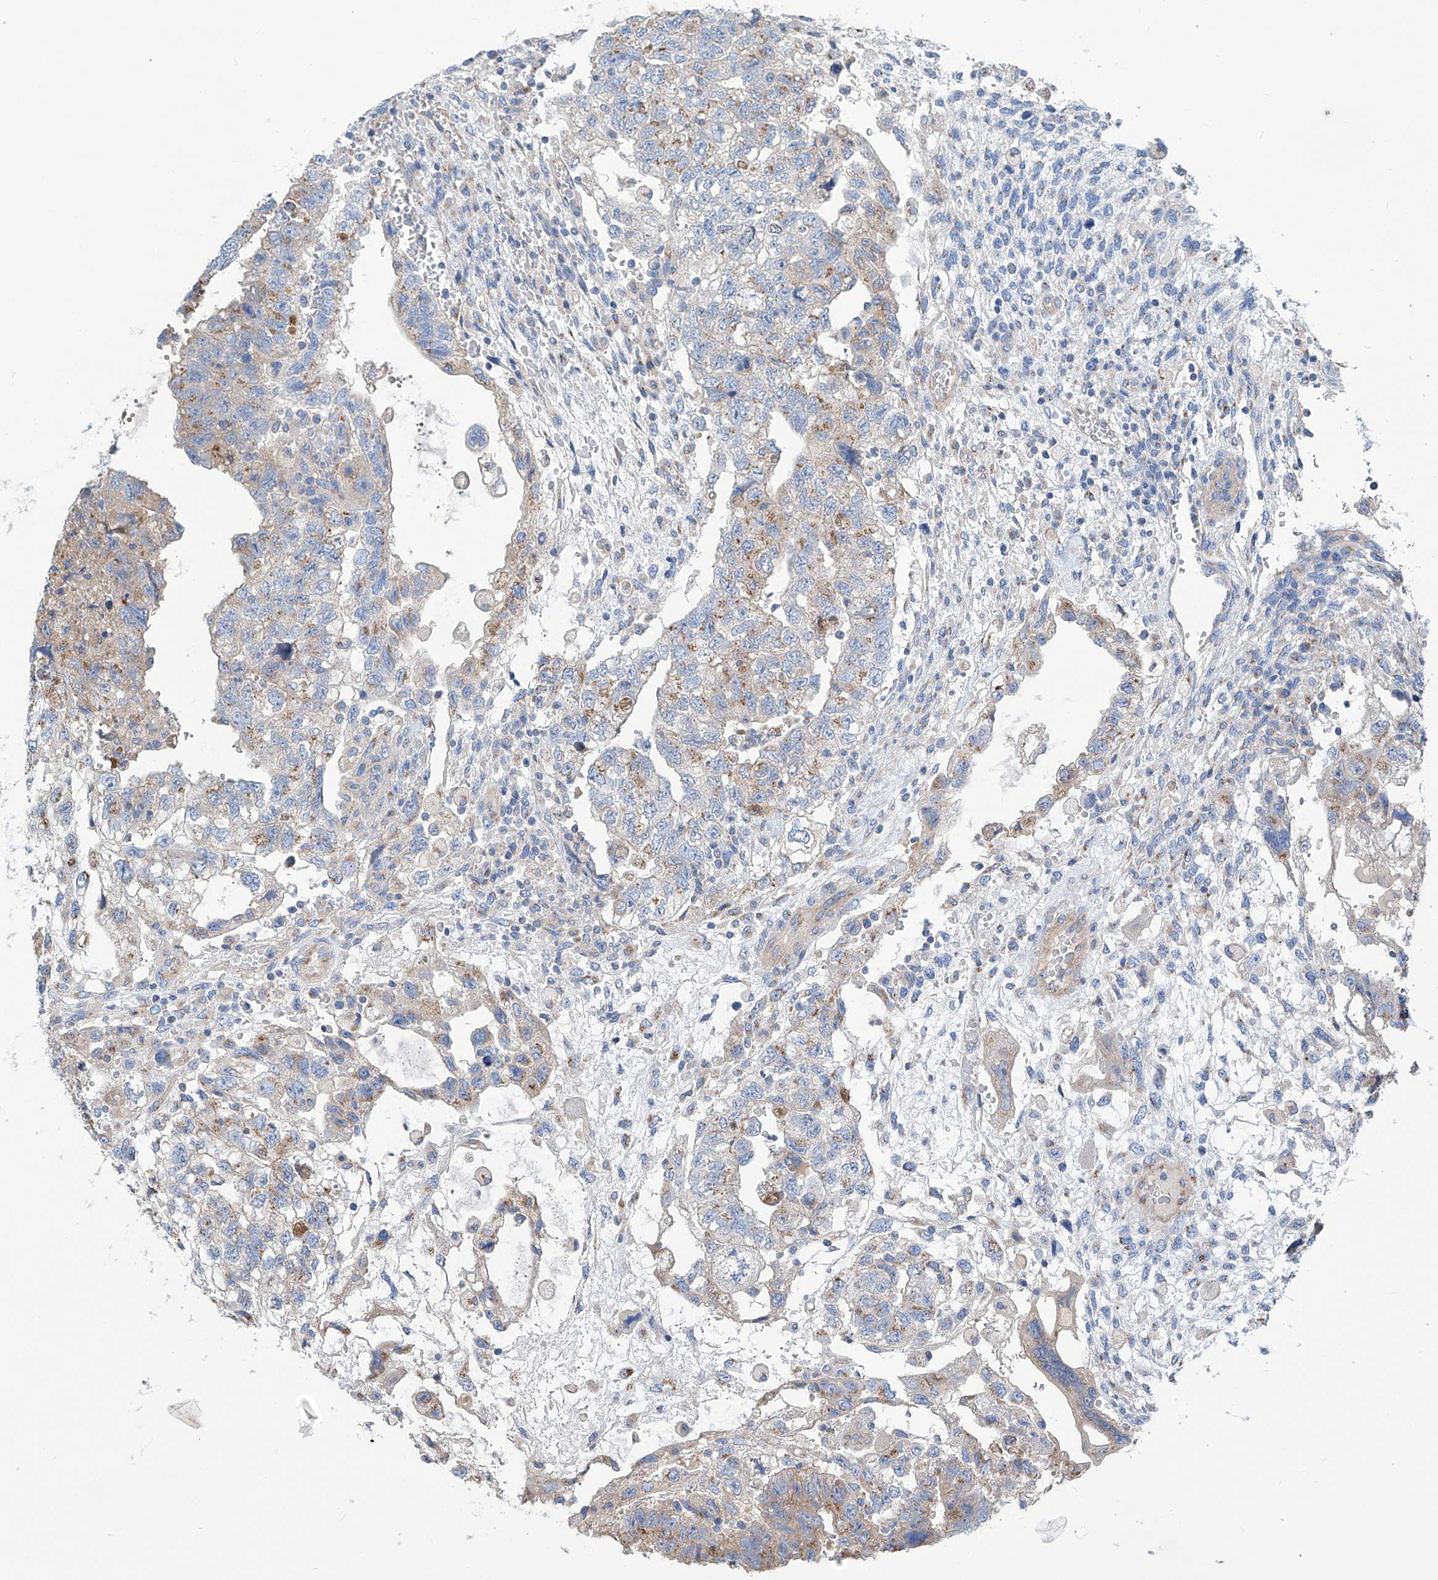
{"staining": {"intensity": "weak", "quantity": "<25%", "location": "cytoplasmic/membranous"}, "tissue": "testis cancer", "cell_type": "Tumor cells", "image_type": "cancer", "snomed": [{"axis": "morphology", "description": "Carcinoma, Embryonal, NOS"}, {"axis": "topography", "description": "Testis"}], "caption": "Tumor cells are negative for brown protein staining in testis cancer. (Brightfield microscopy of DAB IHC at high magnification).", "gene": "SLC22A7", "patient": {"sex": "male", "age": 36}}